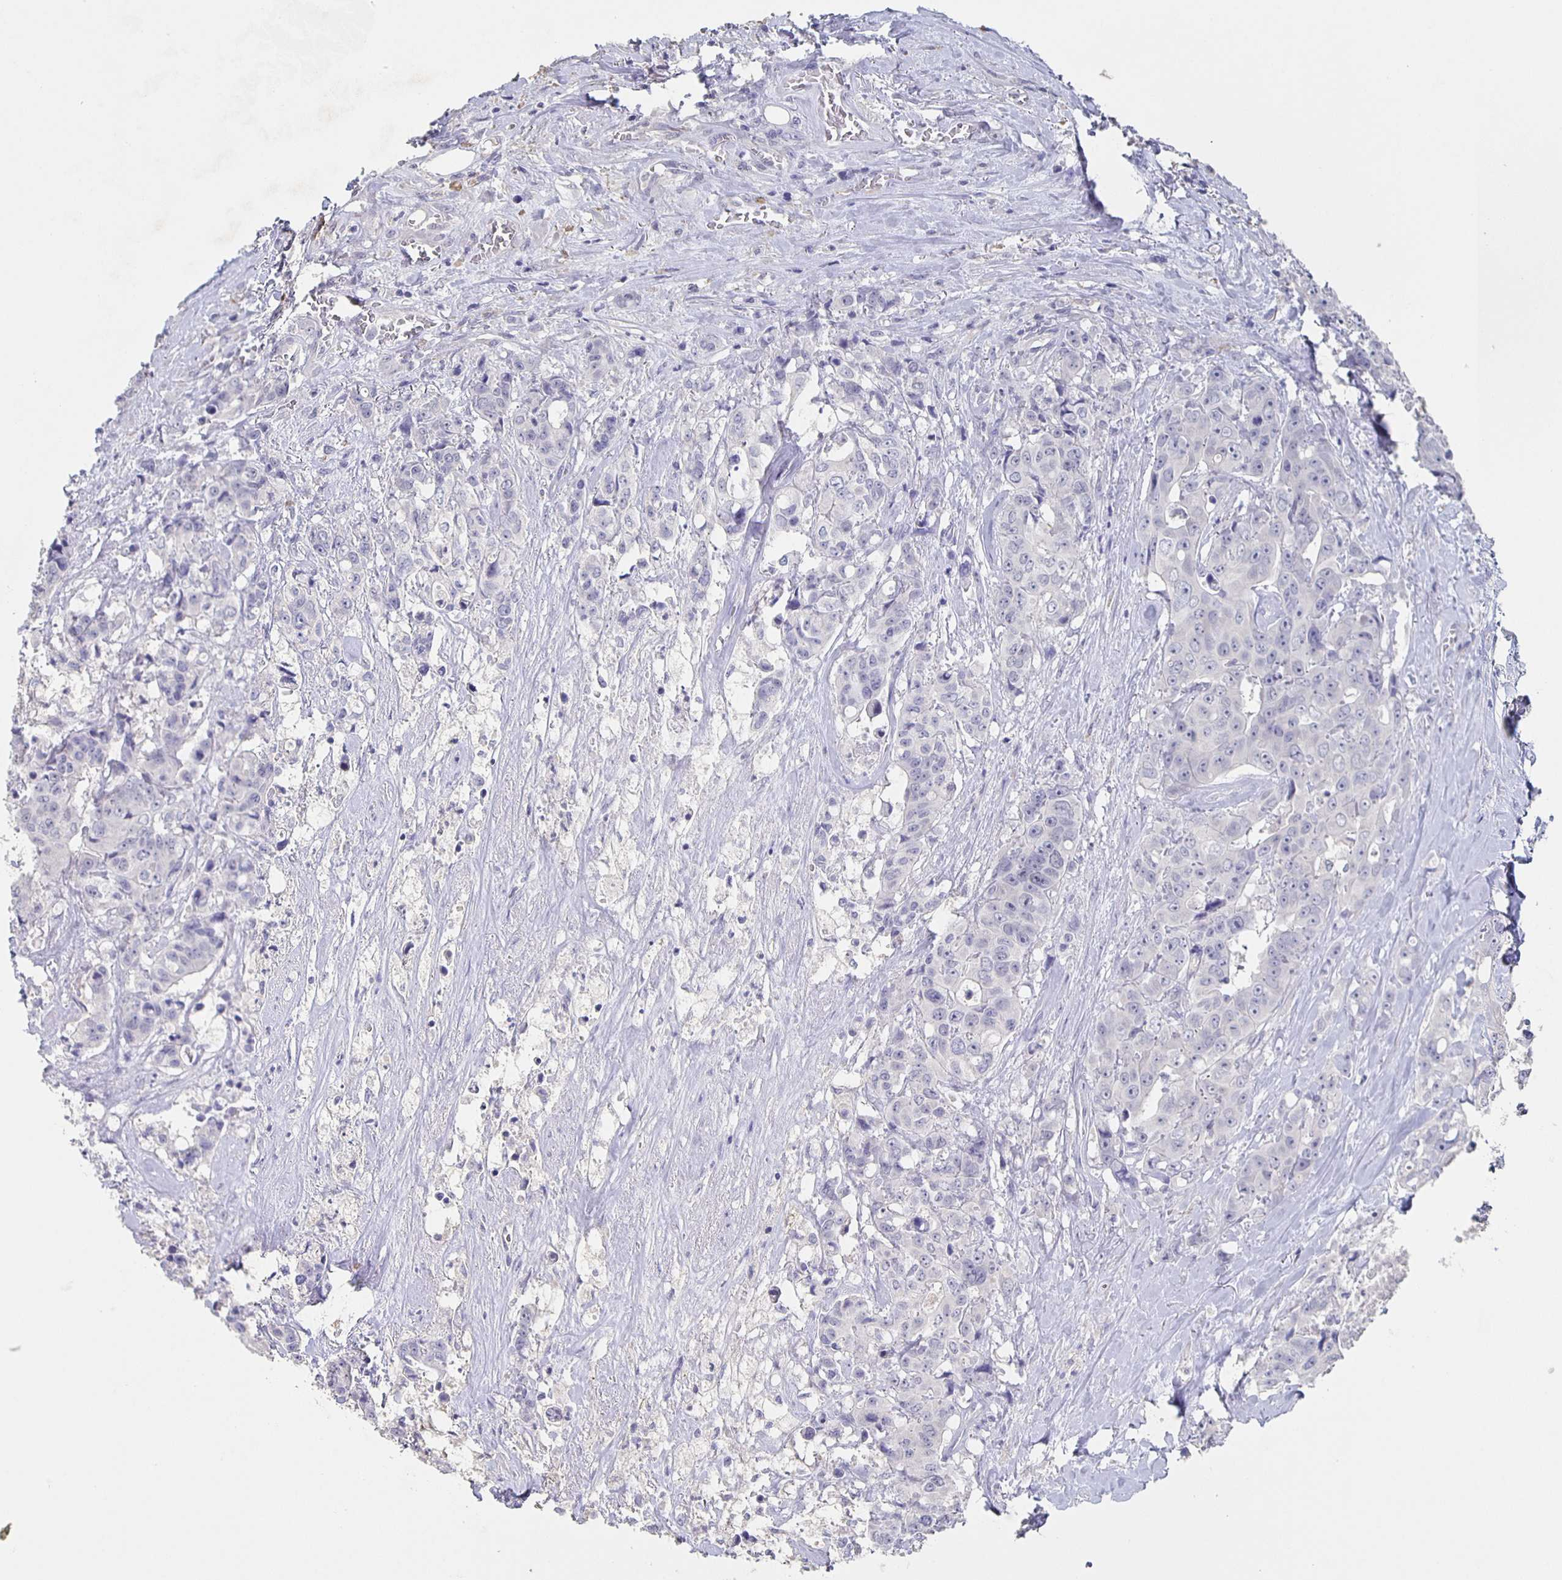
{"staining": {"intensity": "negative", "quantity": "none", "location": "none"}, "tissue": "colorectal cancer", "cell_type": "Tumor cells", "image_type": "cancer", "snomed": [{"axis": "morphology", "description": "Adenocarcinoma, NOS"}, {"axis": "topography", "description": "Rectum"}], "caption": "Protein analysis of colorectal cancer (adenocarcinoma) displays no significant expression in tumor cells.", "gene": "CACNA2D2", "patient": {"sex": "female", "age": 62}}